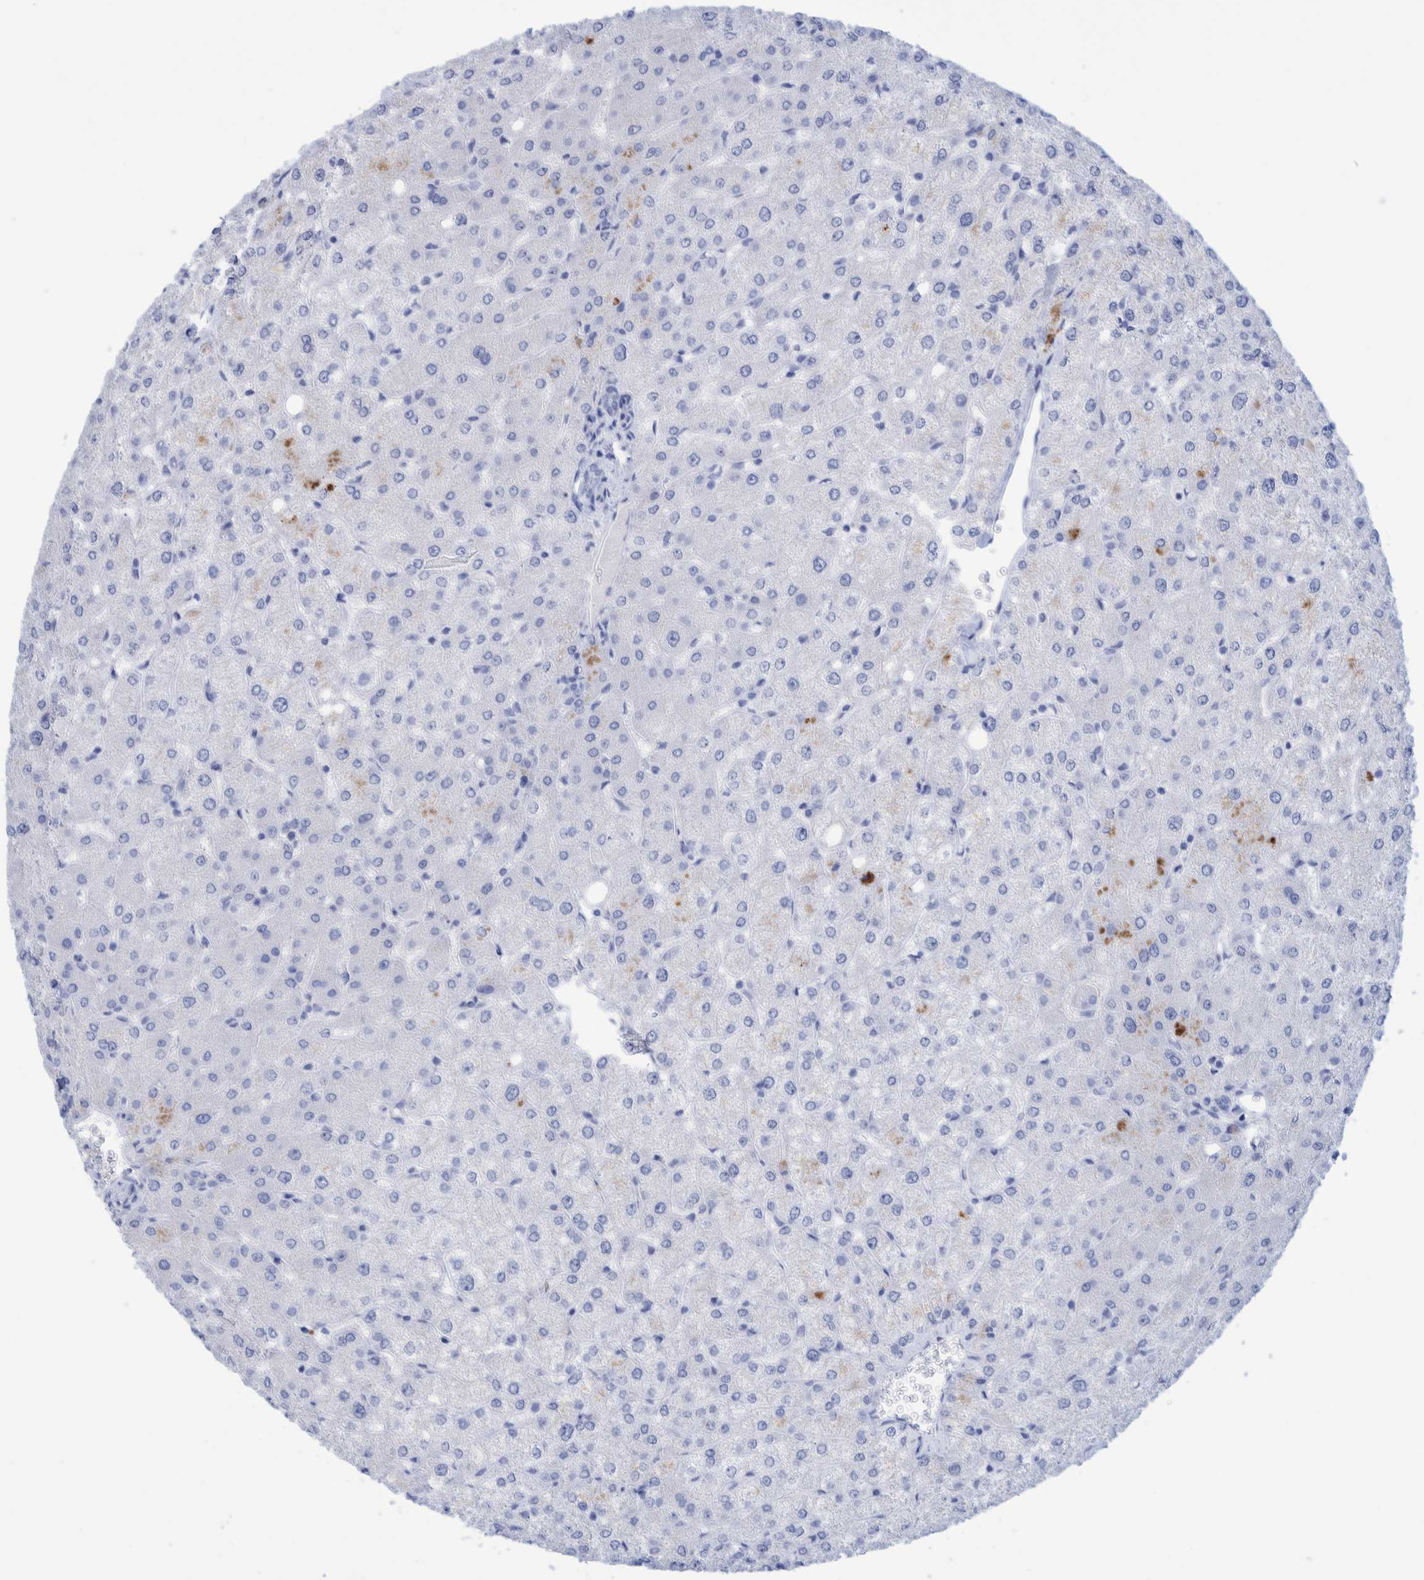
{"staining": {"intensity": "negative", "quantity": "none", "location": "none"}, "tissue": "liver", "cell_type": "Cholangiocytes", "image_type": "normal", "snomed": [{"axis": "morphology", "description": "Normal tissue, NOS"}, {"axis": "topography", "description": "Liver"}], "caption": "Image shows no significant protein expression in cholangiocytes of benign liver. The staining was performed using DAB (3,3'-diaminobenzidine) to visualize the protein expression in brown, while the nuclei were stained in blue with hematoxylin (Magnification: 20x).", "gene": "PERP", "patient": {"sex": "female", "age": 54}}